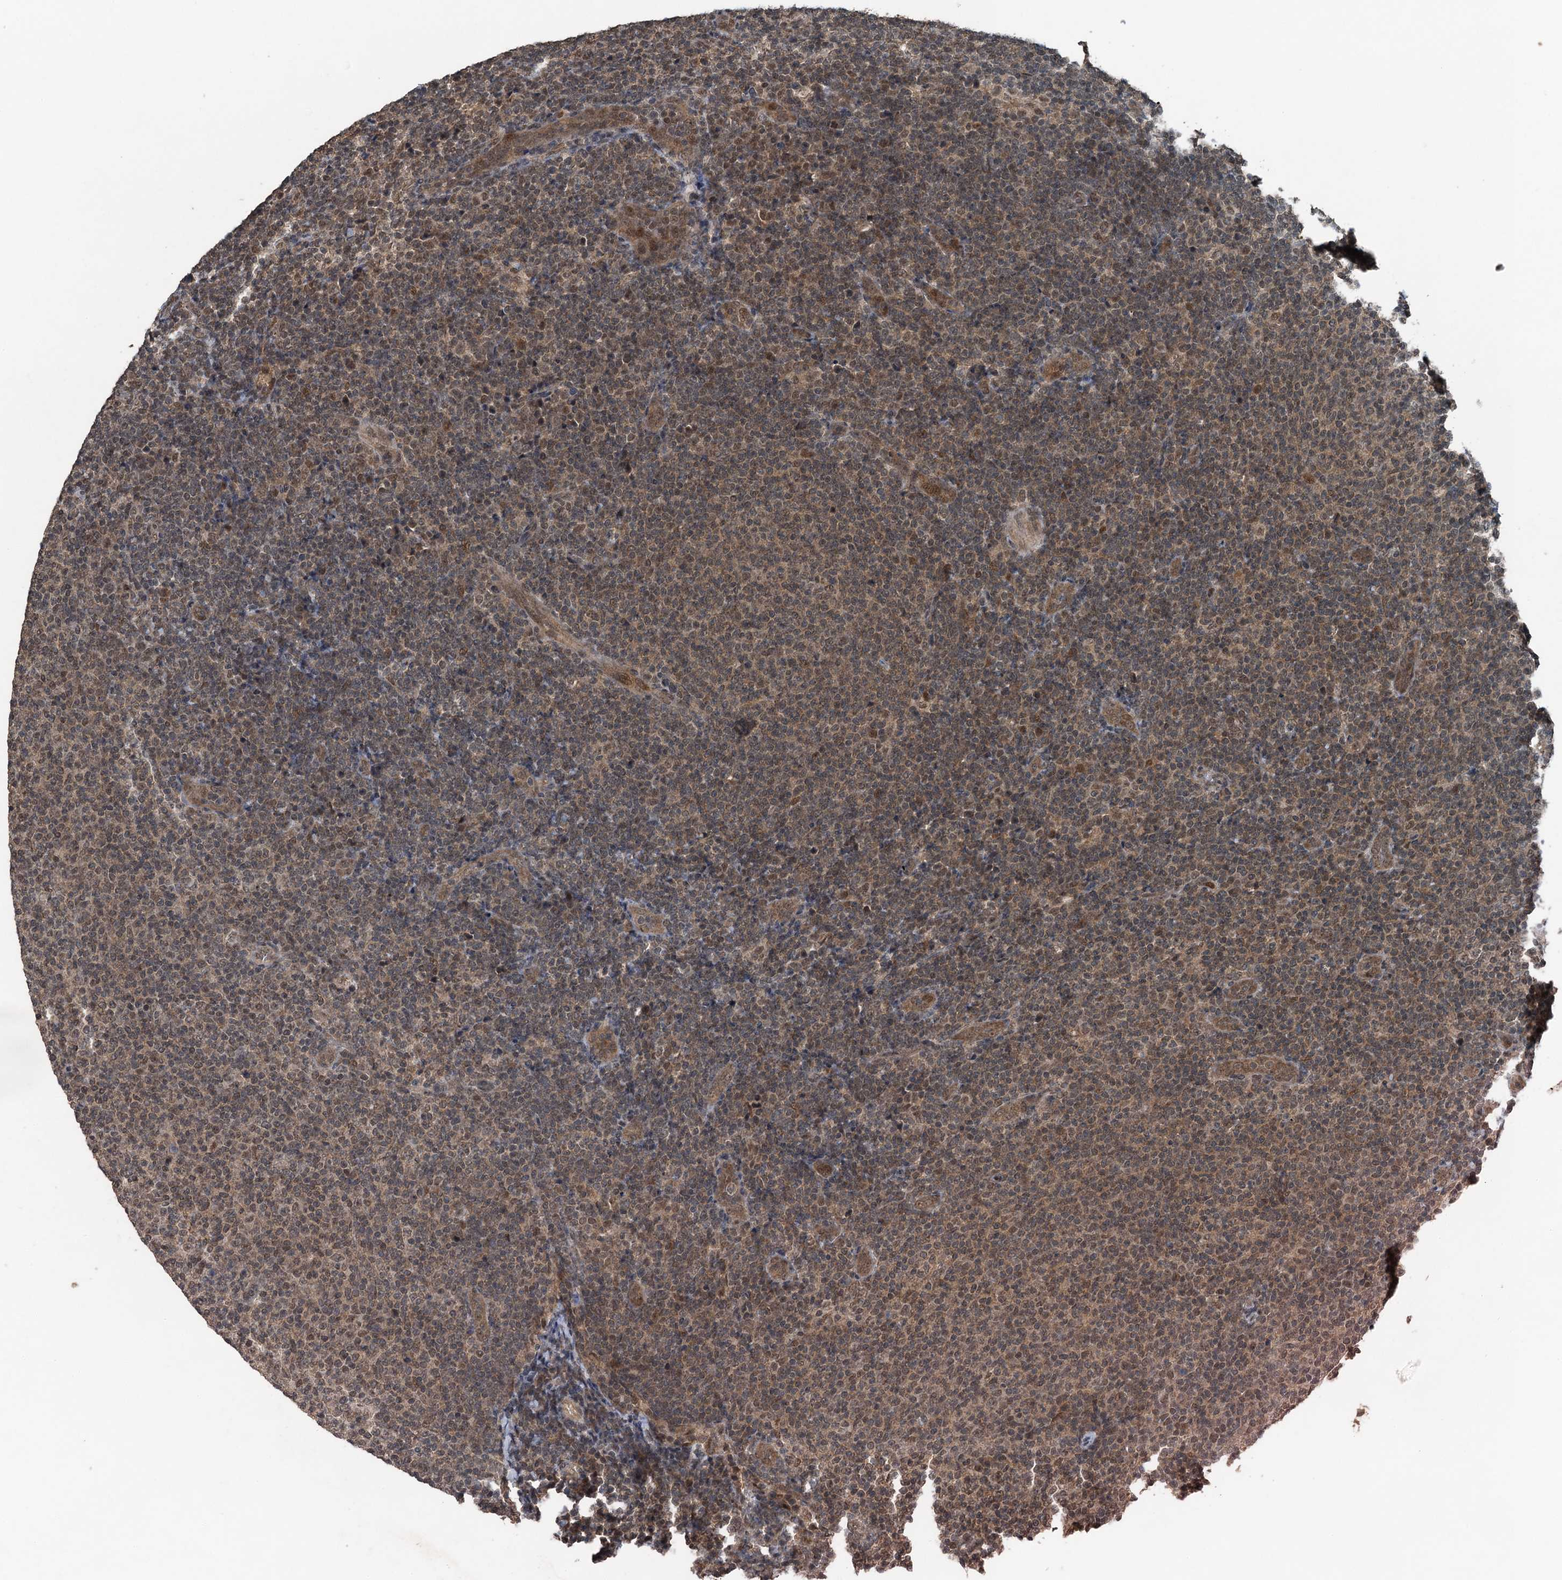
{"staining": {"intensity": "weak", "quantity": "25%-75%", "location": "nuclear"}, "tissue": "lymphoma", "cell_type": "Tumor cells", "image_type": "cancer", "snomed": [{"axis": "morphology", "description": "Malignant lymphoma, non-Hodgkin's type, Low grade"}, {"axis": "topography", "description": "Lymph node"}], "caption": "Immunohistochemical staining of human malignant lymphoma, non-Hodgkin's type (low-grade) shows low levels of weak nuclear positivity in approximately 25%-75% of tumor cells.", "gene": "UBXN6", "patient": {"sex": "male", "age": 66}}